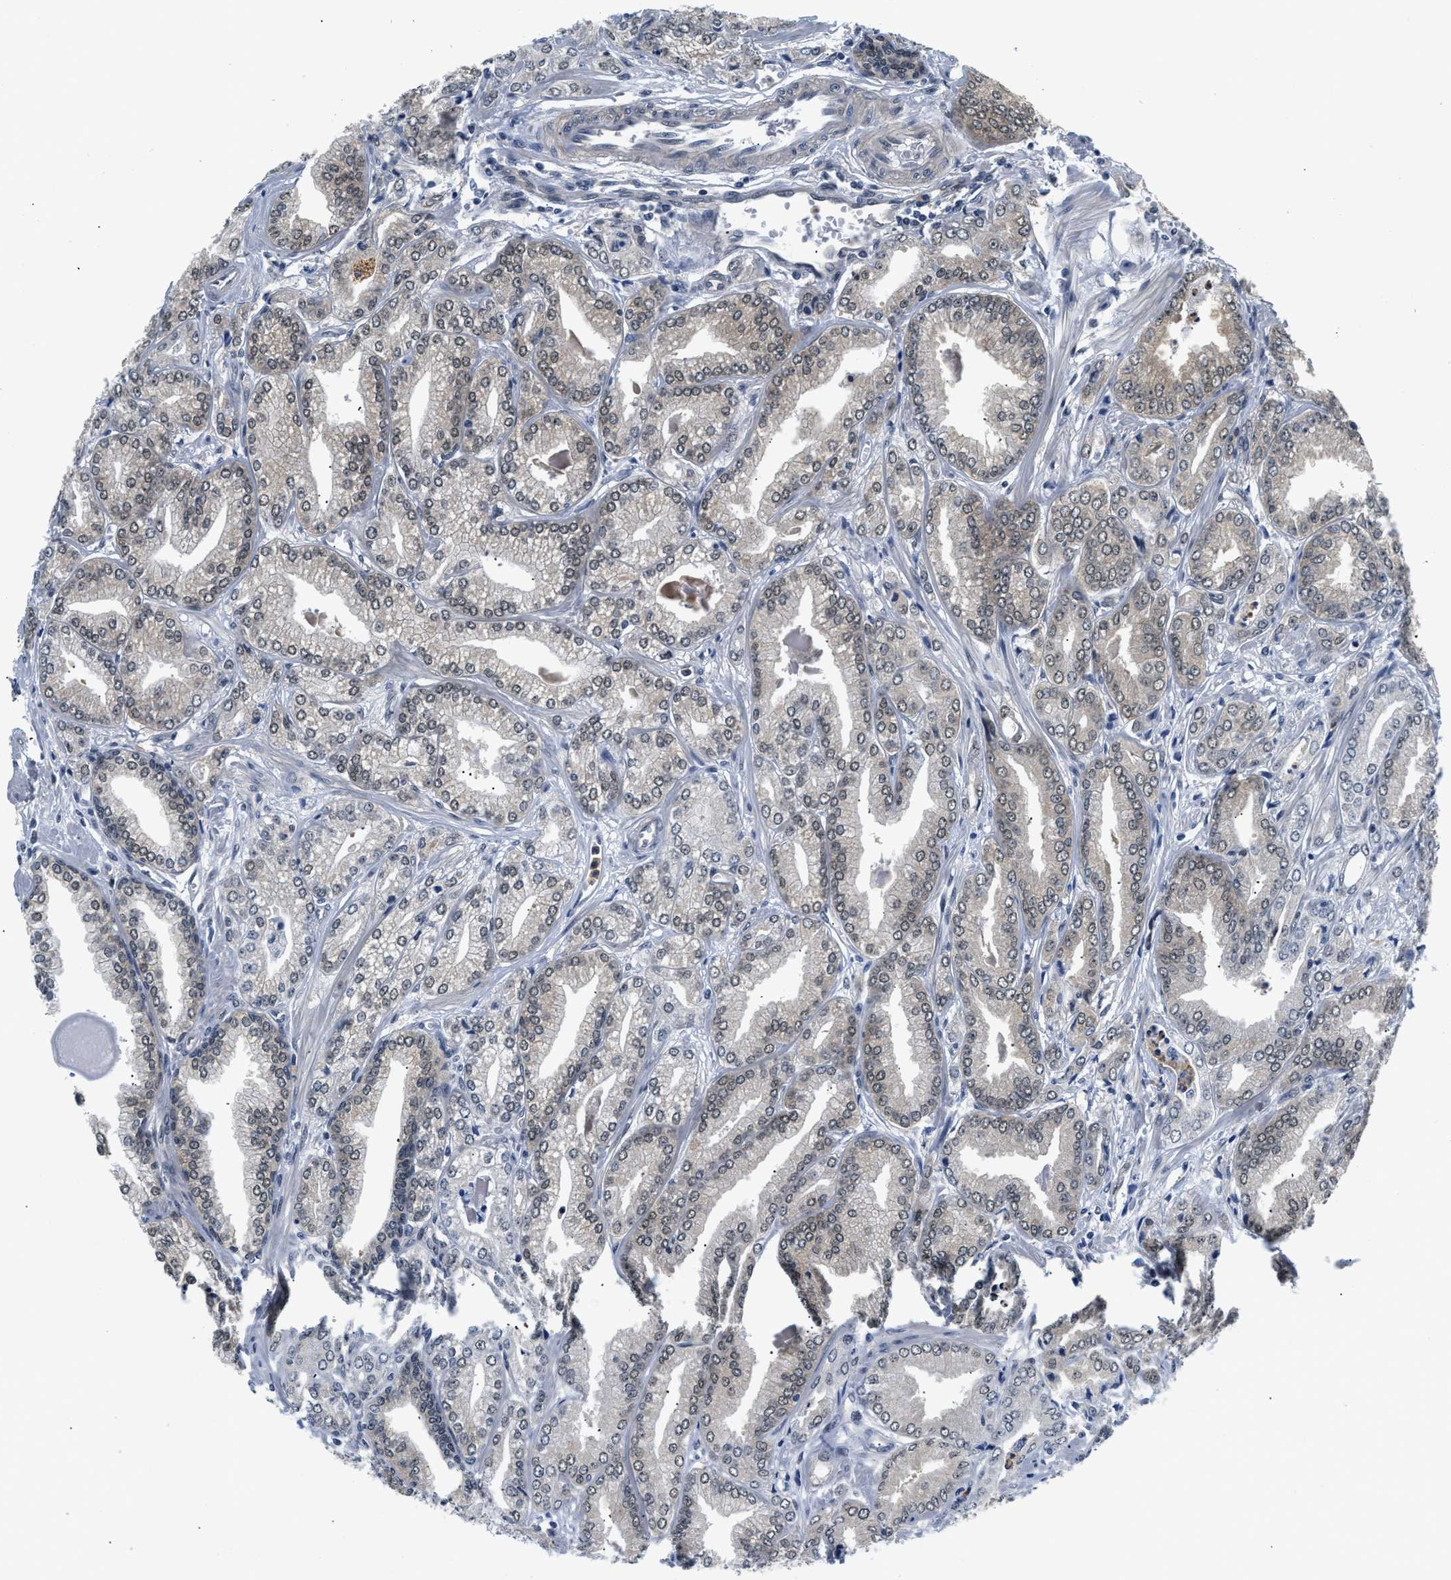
{"staining": {"intensity": "weak", "quantity": ">75%", "location": "nuclear"}, "tissue": "prostate cancer", "cell_type": "Tumor cells", "image_type": "cancer", "snomed": [{"axis": "morphology", "description": "Adenocarcinoma, Low grade"}, {"axis": "topography", "description": "Prostate"}], "caption": "An immunohistochemistry photomicrograph of neoplastic tissue is shown. Protein staining in brown shows weak nuclear positivity in prostate cancer (adenocarcinoma (low-grade)) within tumor cells.", "gene": "SMAD4", "patient": {"sex": "male", "age": 52}}